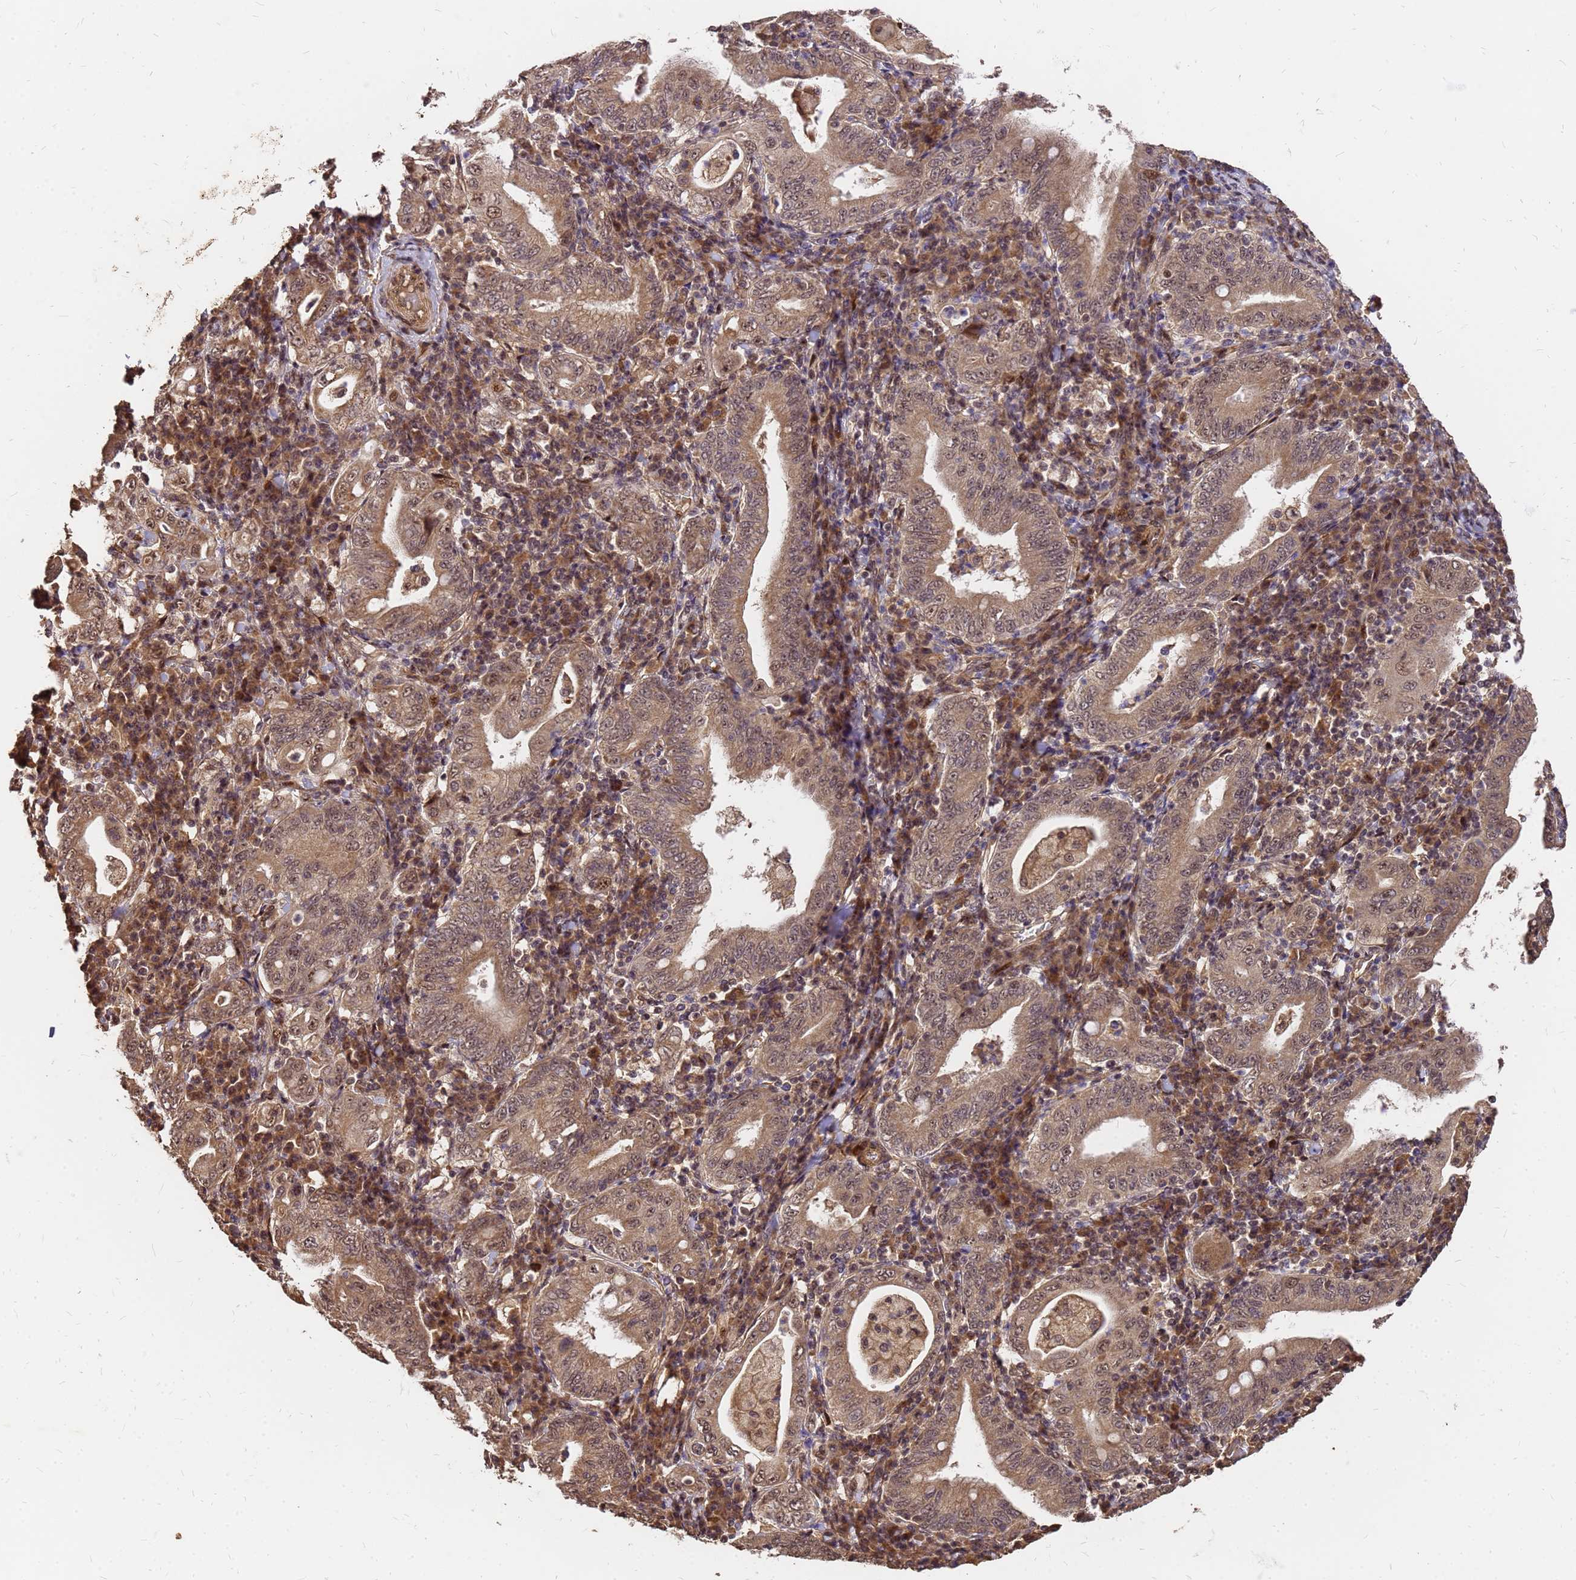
{"staining": {"intensity": "moderate", "quantity": ">75%", "location": "cytoplasmic/membranous,nuclear"}, "tissue": "stomach cancer", "cell_type": "Tumor cells", "image_type": "cancer", "snomed": [{"axis": "morphology", "description": "Normal tissue, NOS"}, {"axis": "morphology", "description": "Adenocarcinoma, NOS"}, {"axis": "topography", "description": "Esophagus"}, {"axis": "topography", "description": "Stomach, upper"}, {"axis": "topography", "description": "Peripheral nerve tissue"}], "caption": "High-power microscopy captured an immunohistochemistry image of stomach cancer (adenocarcinoma), revealing moderate cytoplasmic/membranous and nuclear staining in about >75% of tumor cells. The protein of interest is stained brown, and the nuclei are stained in blue (DAB (3,3'-diaminobenzidine) IHC with brightfield microscopy, high magnification).", "gene": "GPATCH8", "patient": {"sex": "male", "age": 62}}